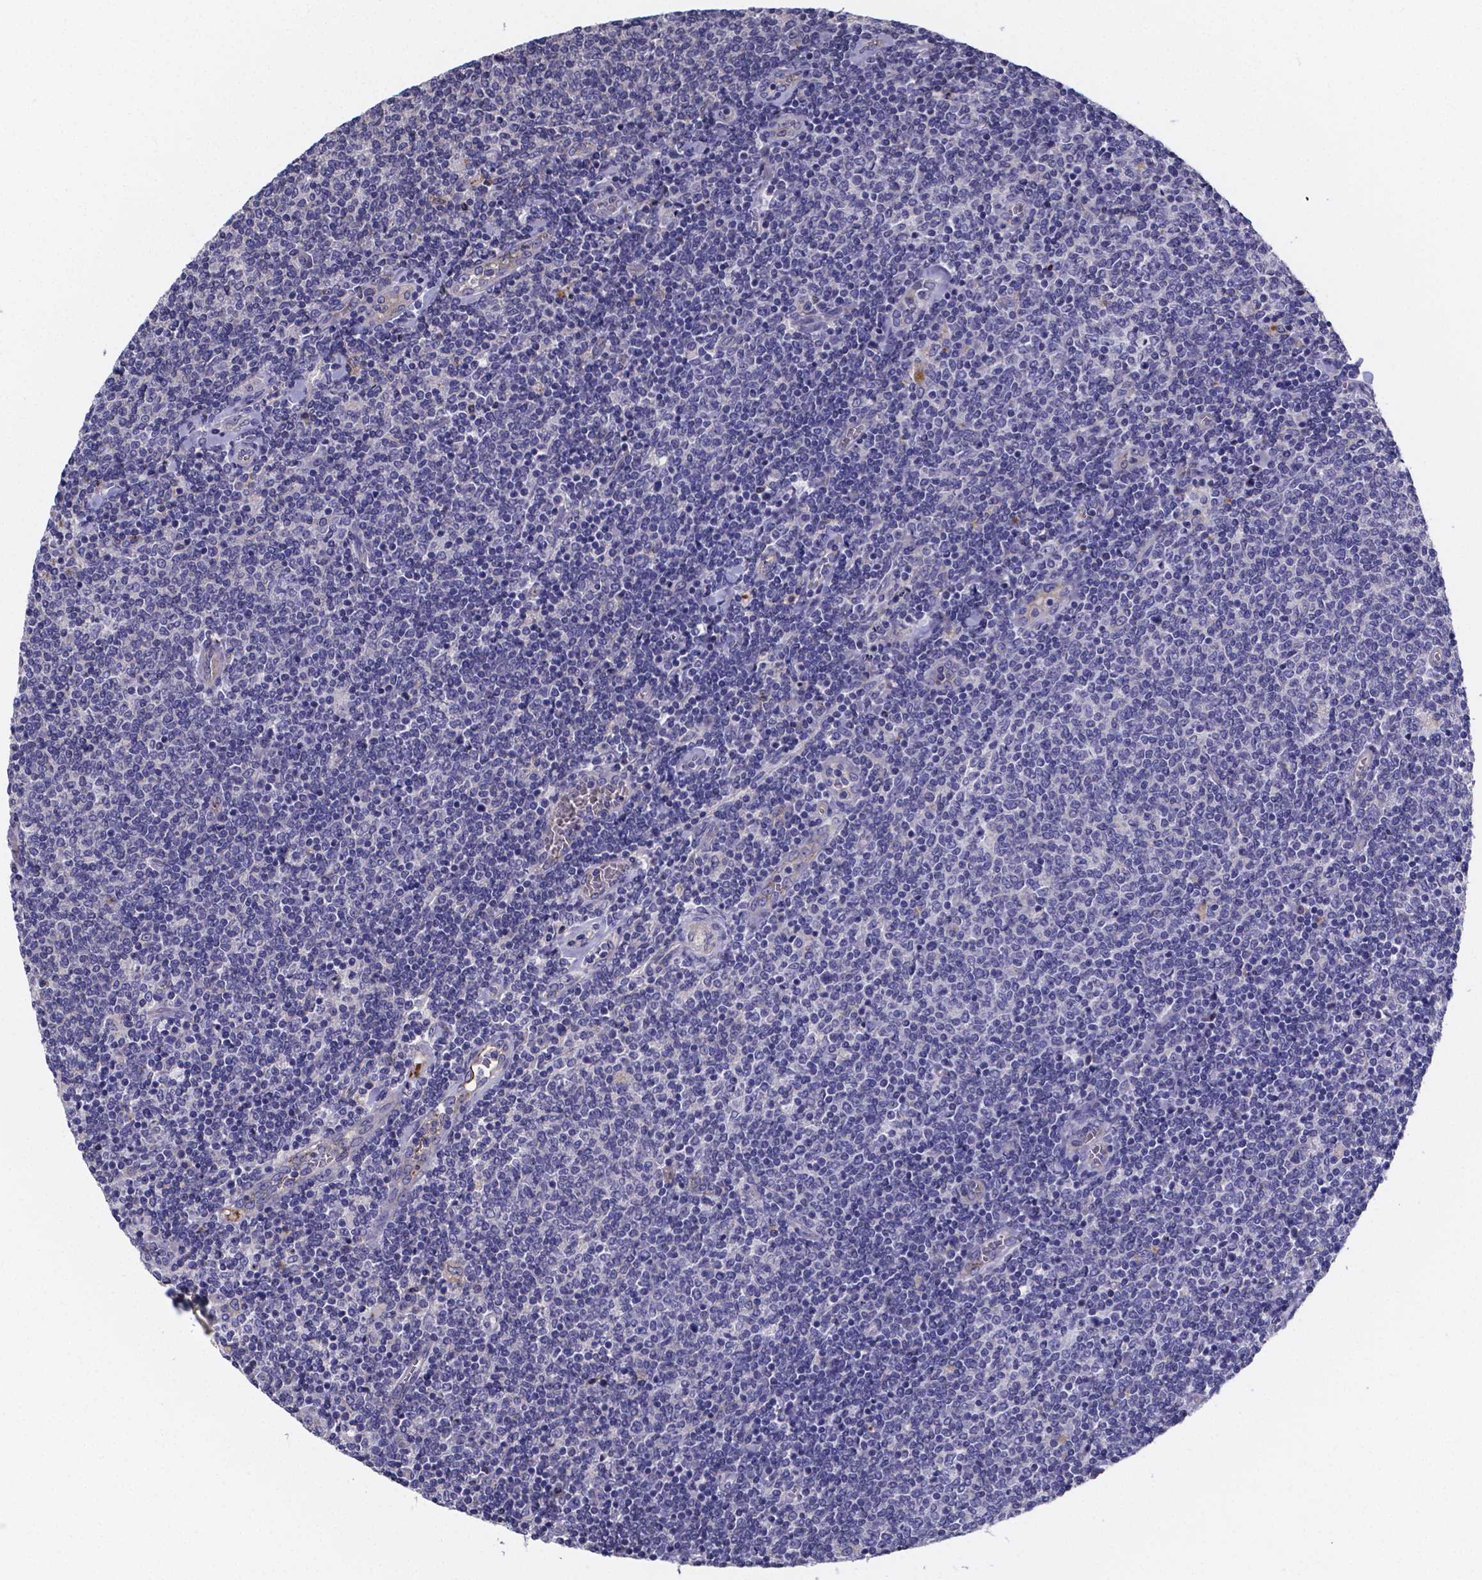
{"staining": {"intensity": "negative", "quantity": "none", "location": "none"}, "tissue": "lymphoma", "cell_type": "Tumor cells", "image_type": "cancer", "snomed": [{"axis": "morphology", "description": "Malignant lymphoma, non-Hodgkin's type, Low grade"}, {"axis": "topography", "description": "Lymph node"}], "caption": "Protein analysis of low-grade malignant lymphoma, non-Hodgkin's type displays no significant positivity in tumor cells. (DAB (3,3'-diaminobenzidine) immunohistochemistry (IHC), high magnification).", "gene": "SFRP4", "patient": {"sex": "male", "age": 52}}